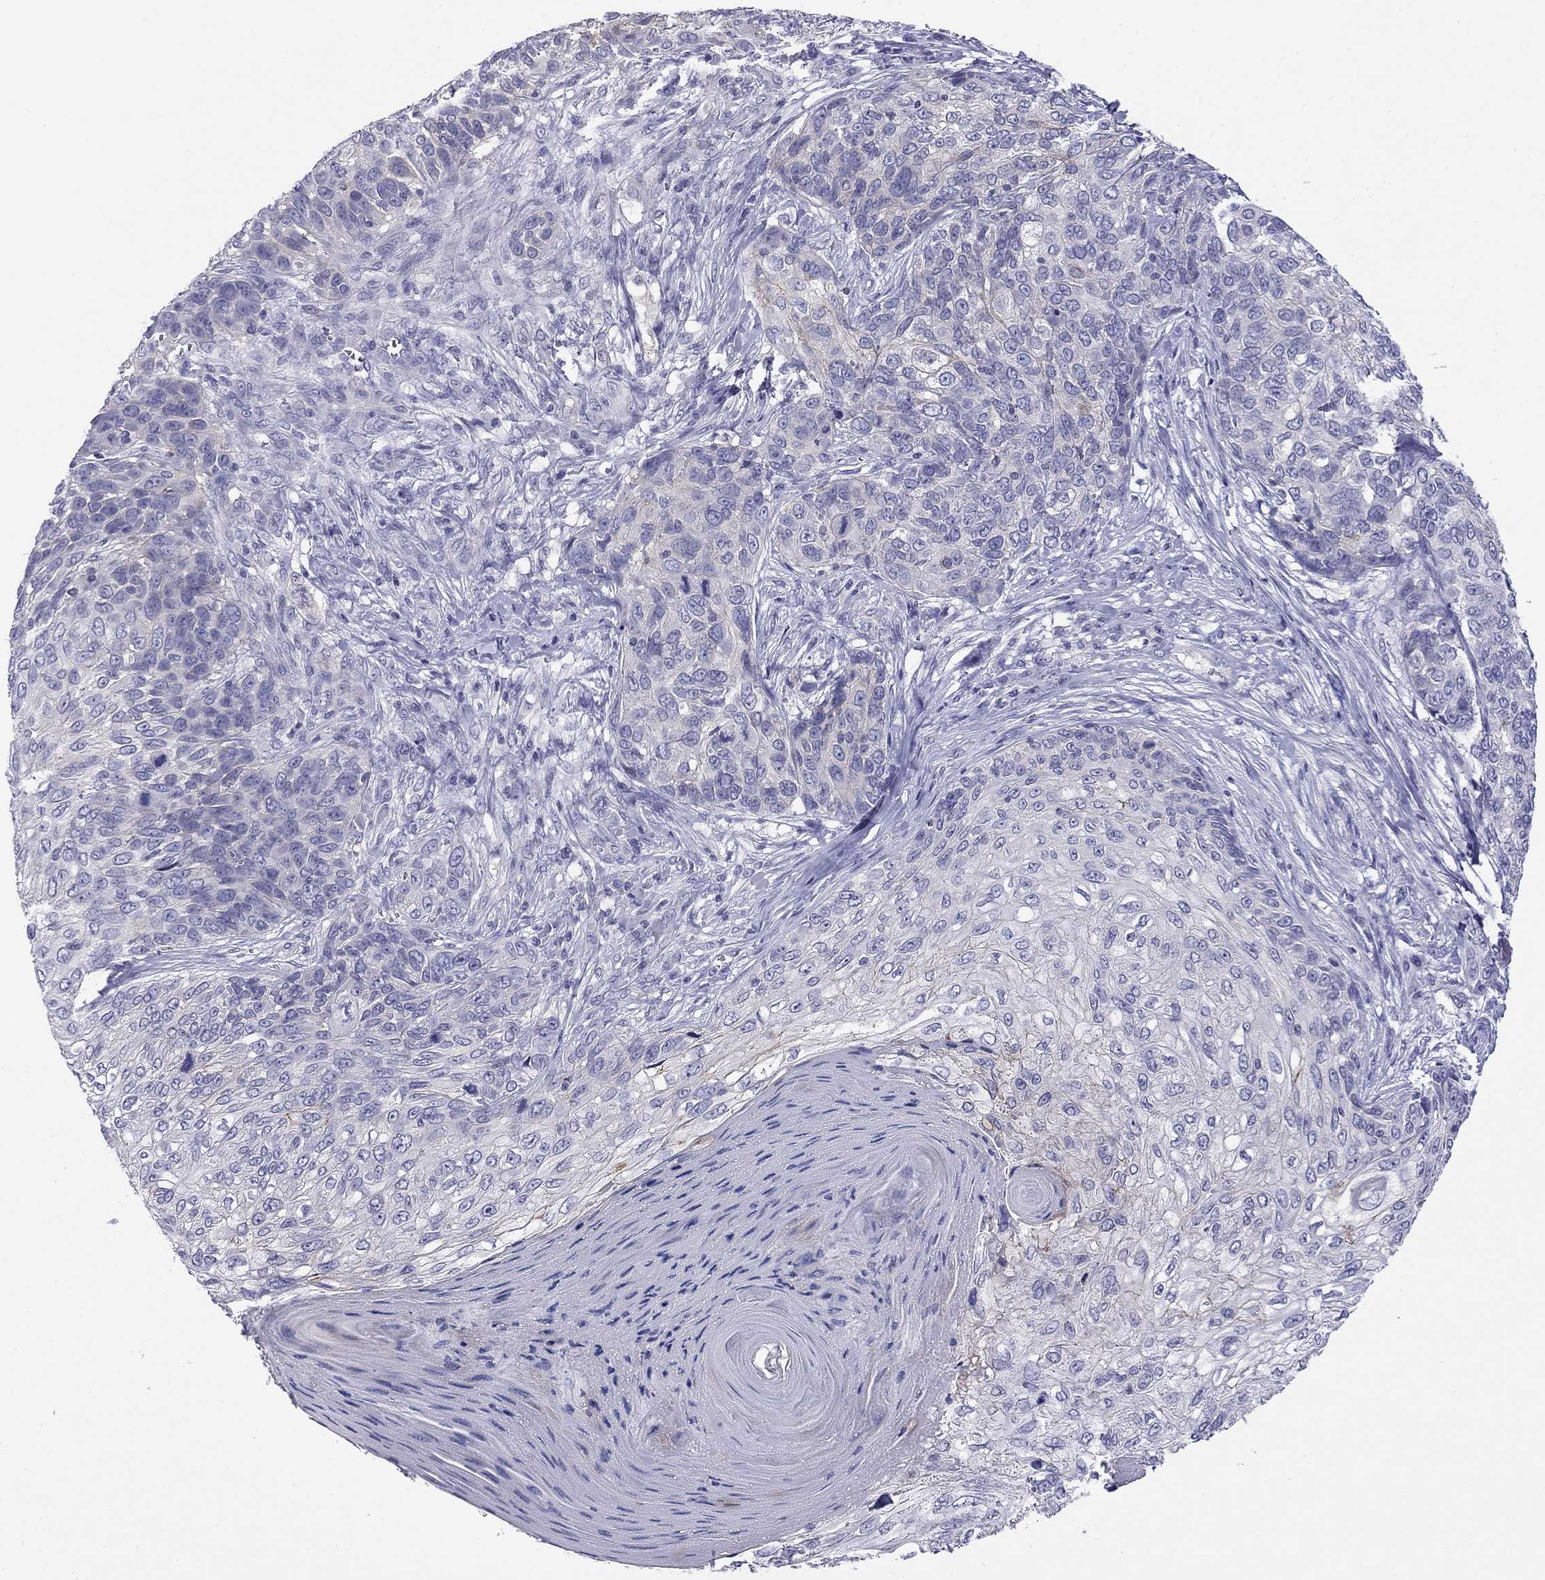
{"staining": {"intensity": "negative", "quantity": "none", "location": "none"}, "tissue": "skin cancer", "cell_type": "Tumor cells", "image_type": "cancer", "snomed": [{"axis": "morphology", "description": "Squamous cell carcinoma, NOS"}, {"axis": "topography", "description": "Skin"}], "caption": "A high-resolution histopathology image shows immunohistochemistry staining of skin squamous cell carcinoma, which reveals no significant staining in tumor cells.", "gene": "PRR18", "patient": {"sex": "male", "age": 92}}